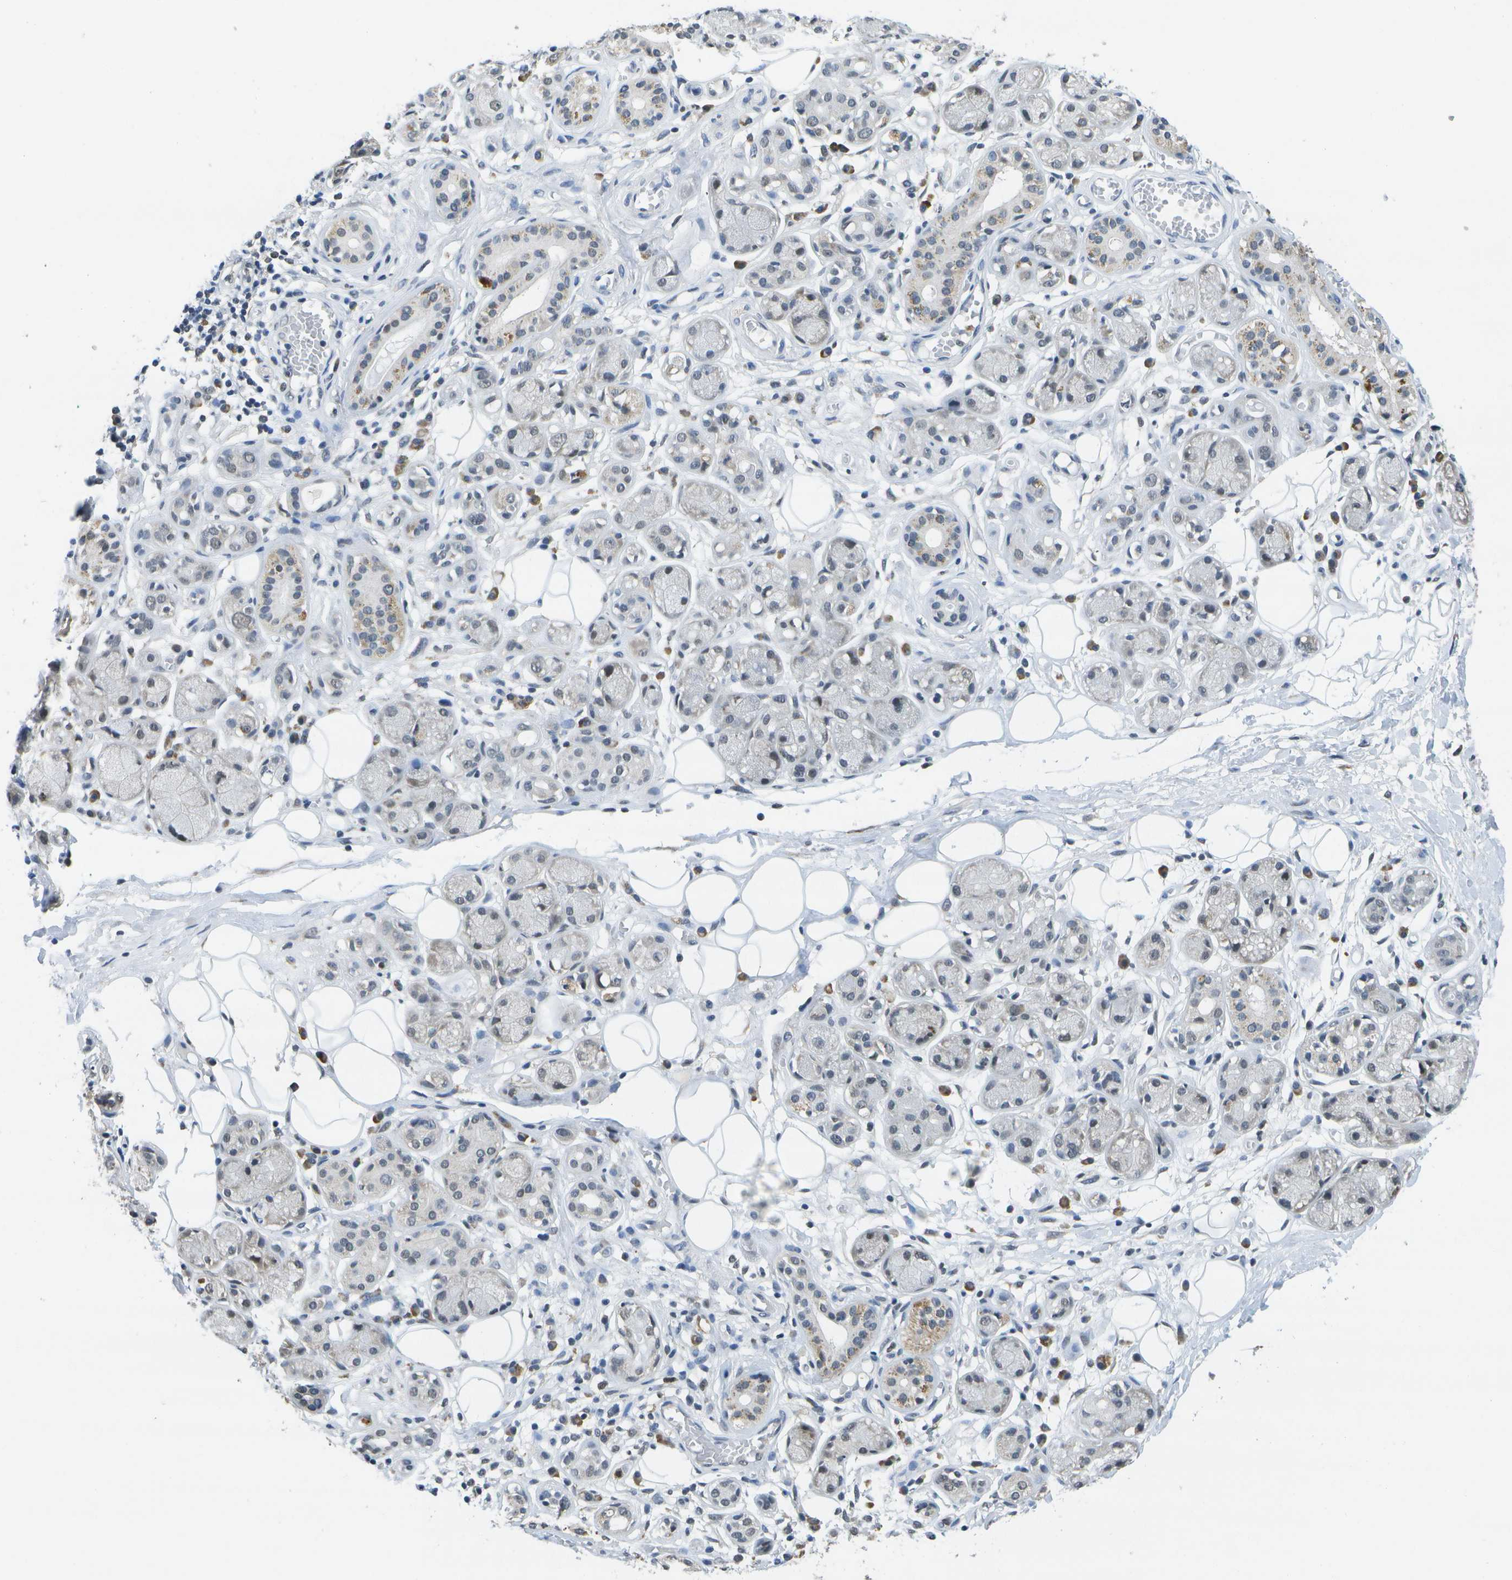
{"staining": {"intensity": "negative", "quantity": "none", "location": "none"}, "tissue": "adipose tissue", "cell_type": "Adipocytes", "image_type": "normal", "snomed": [{"axis": "morphology", "description": "Normal tissue, NOS"}, {"axis": "morphology", "description": "Inflammation, NOS"}, {"axis": "topography", "description": "Salivary gland"}, {"axis": "topography", "description": "Peripheral nerve tissue"}], "caption": "IHC photomicrograph of normal adipose tissue stained for a protein (brown), which reveals no staining in adipocytes.", "gene": "DSE", "patient": {"sex": "female", "age": 75}}